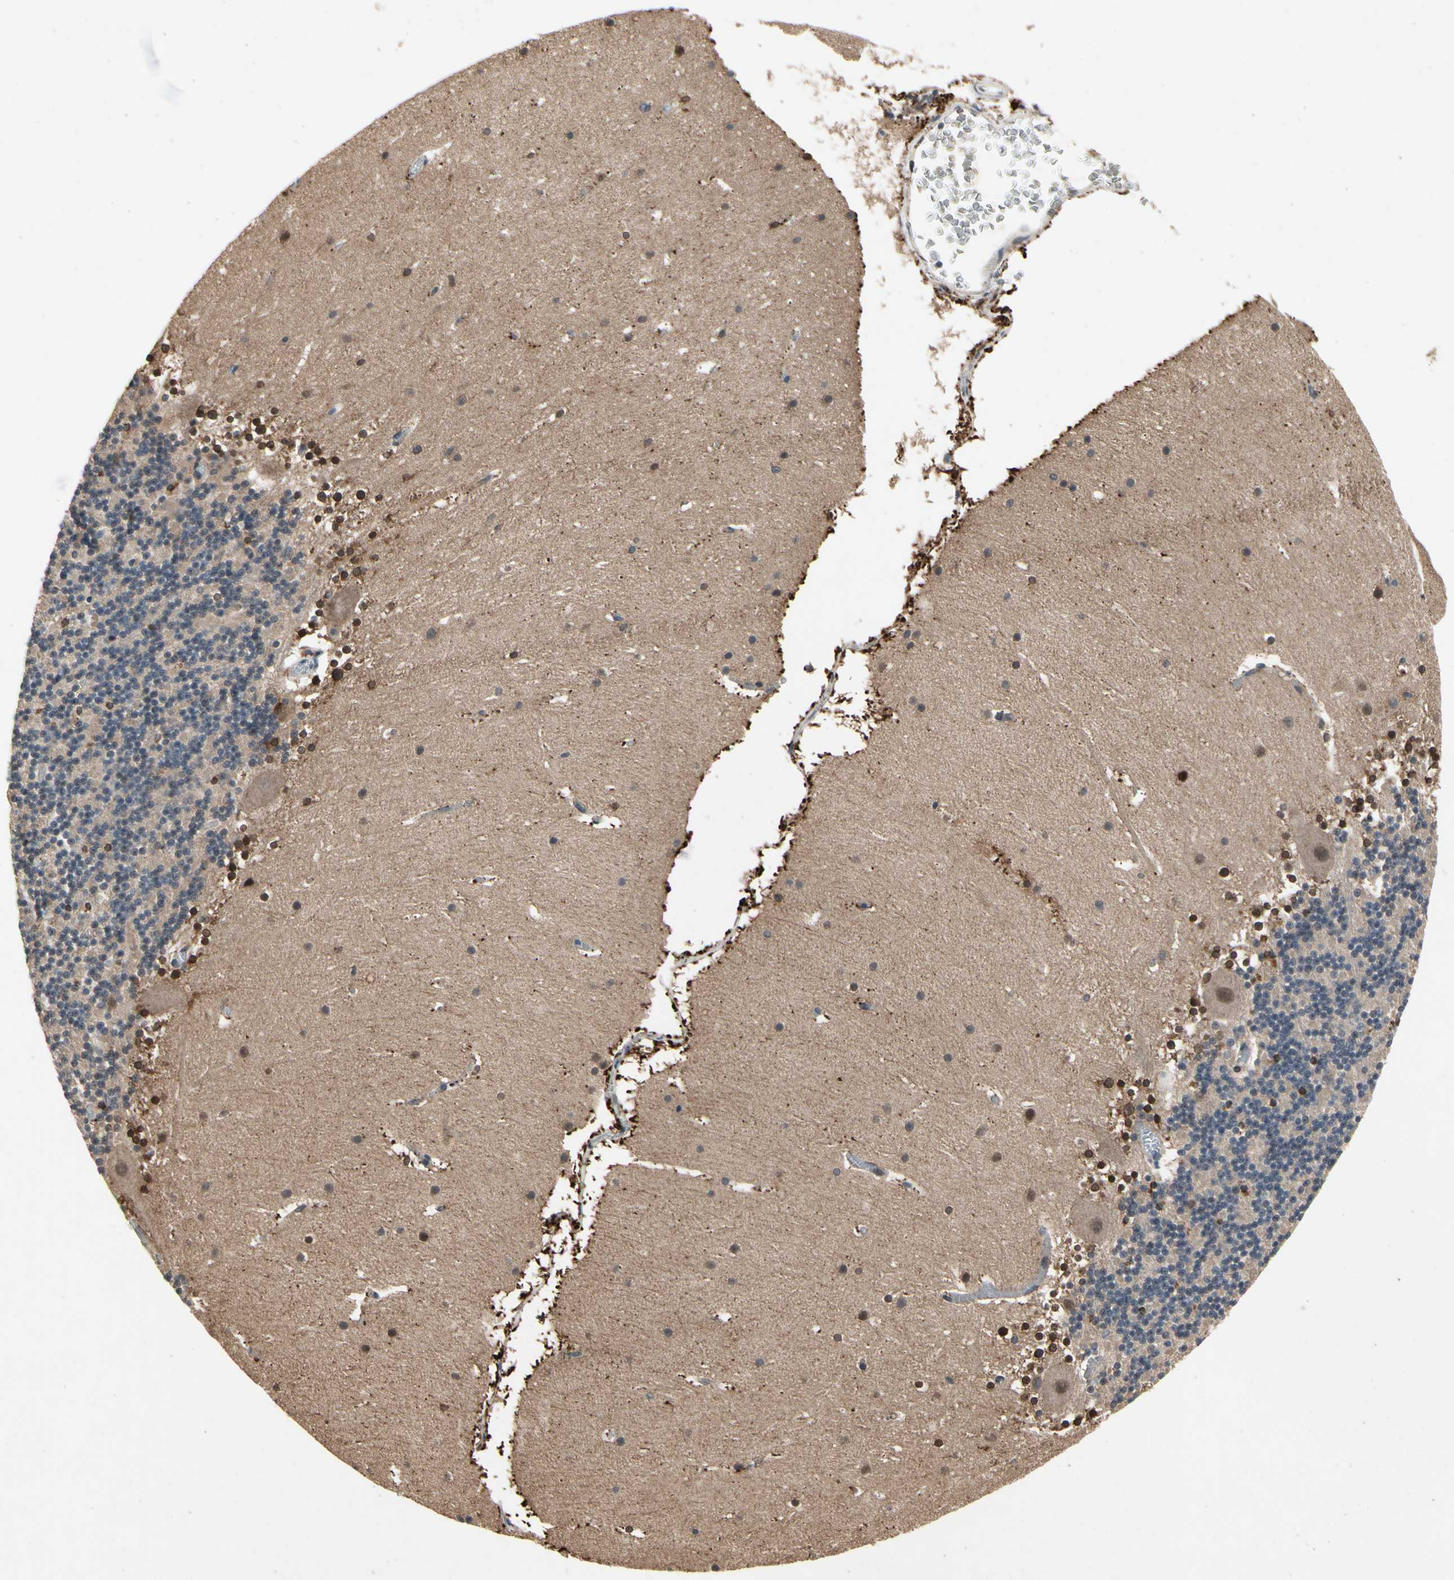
{"staining": {"intensity": "strong", "quantity": "<25%", "location": "cytoplasmic/membranous"}, "tissue": "cerebellum", "cell_type": "Cells in granular layer", "image_type": "normal", "snomed": [{"axis": "morphology", "description": "Normal tissue, NOS"}, {"axis": "topography", "description": "Cerebellum"}], "caption": "Immunohistochemical staining of benign cerebellum shows medium levels of strong cytoplasmic/membranous positivity in about <25% of cells in granular layer.", "gene": "DPY19L3", "patient": {"sex": "female", "age": 19}}